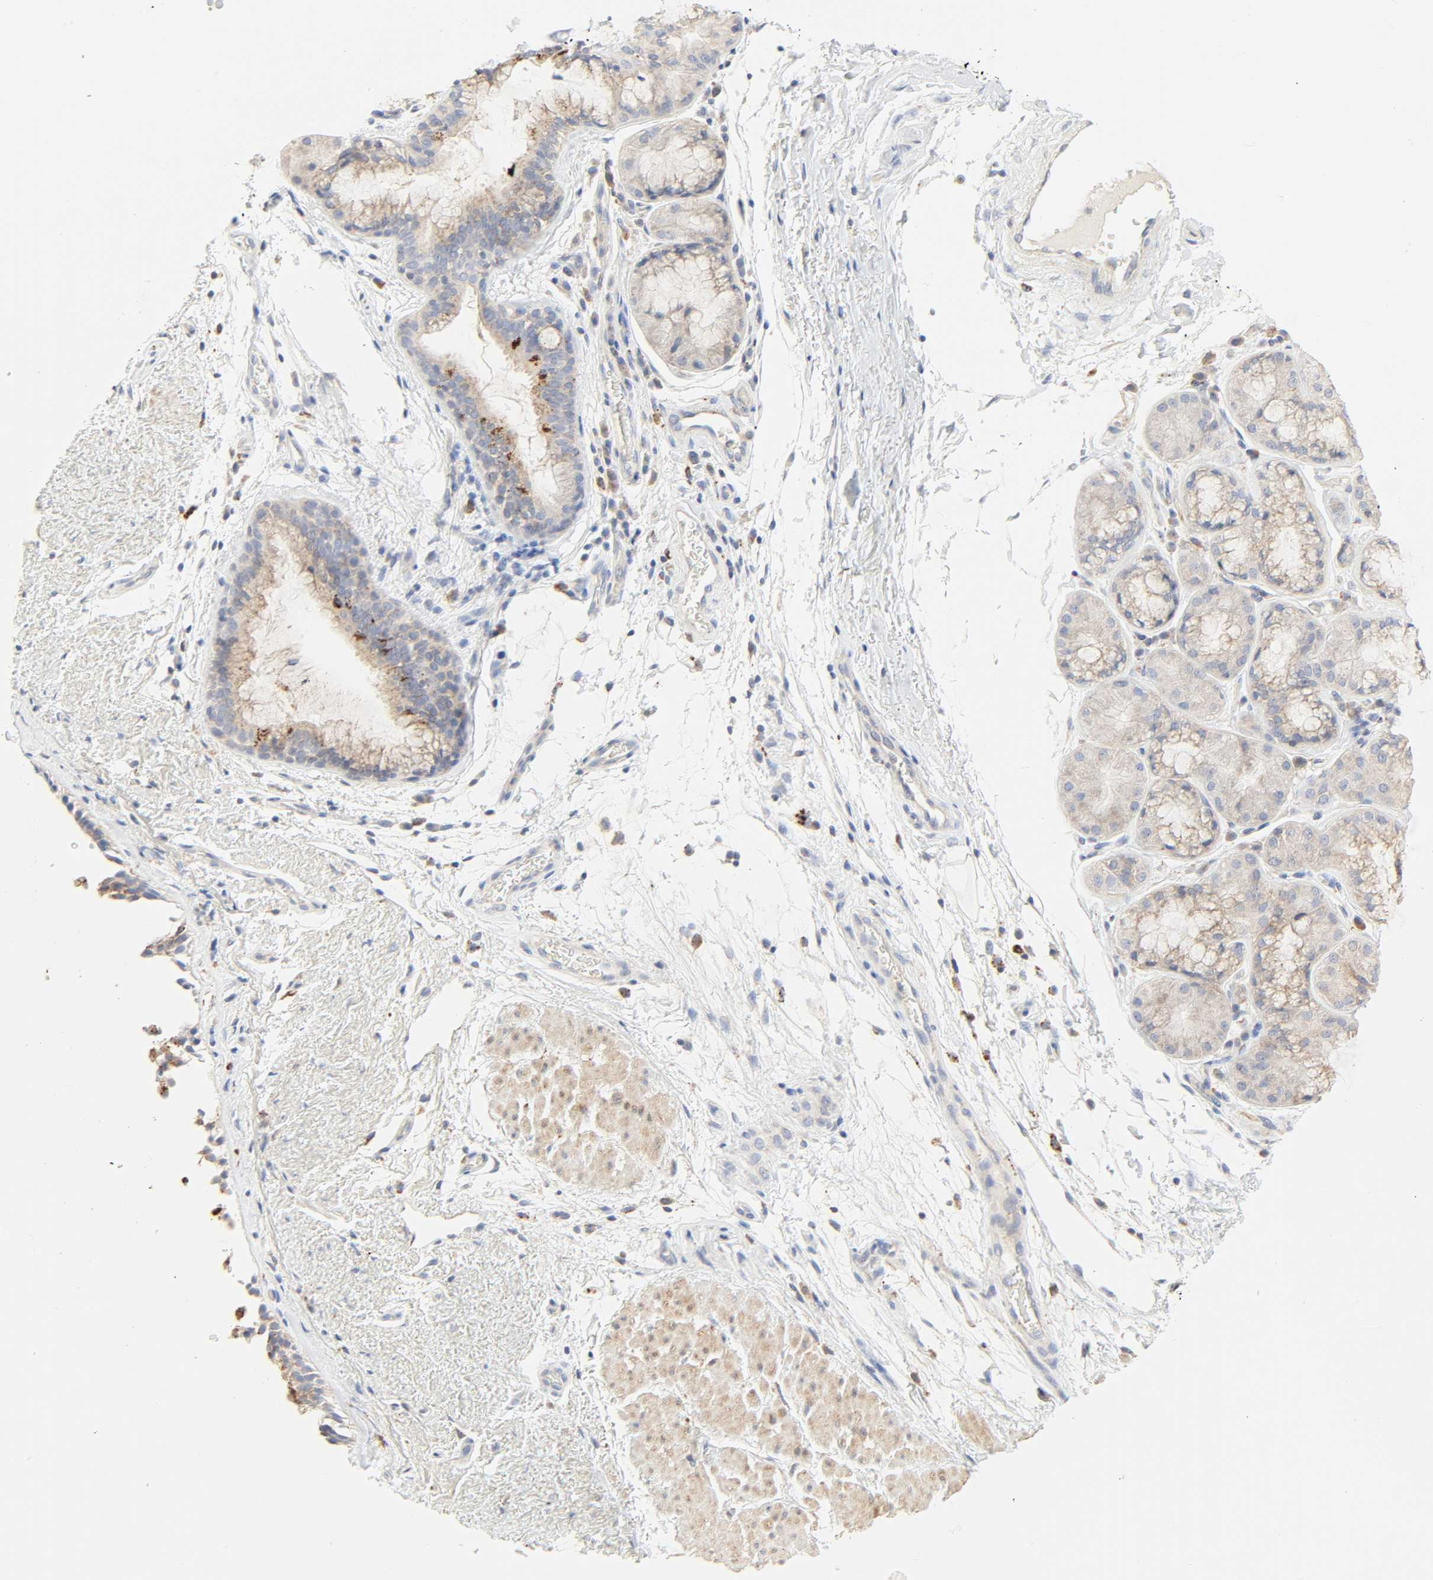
{"staining": {"intensity": "strong", "quantity": ">75%", "location": "cytoplasmic/membranous"}, "tissue": "bronchus", "cell_type": "Respiratory epithelial cells", "image_type": "normal", "snomed": [{"axis": "morphology", "description": "Normal tissue, NOS"}, {"axis": "topography", "description": "Bronchus"}], "caption": "Immunohistochemical staining of unremarkable human bronchus displays >75% levels of strong cytoplasmic/membranous protein expression in about >75% of respiratory epithelial cells.", "gene": "CAMK2A", "patient": {"sex": "female", "age": 54}}